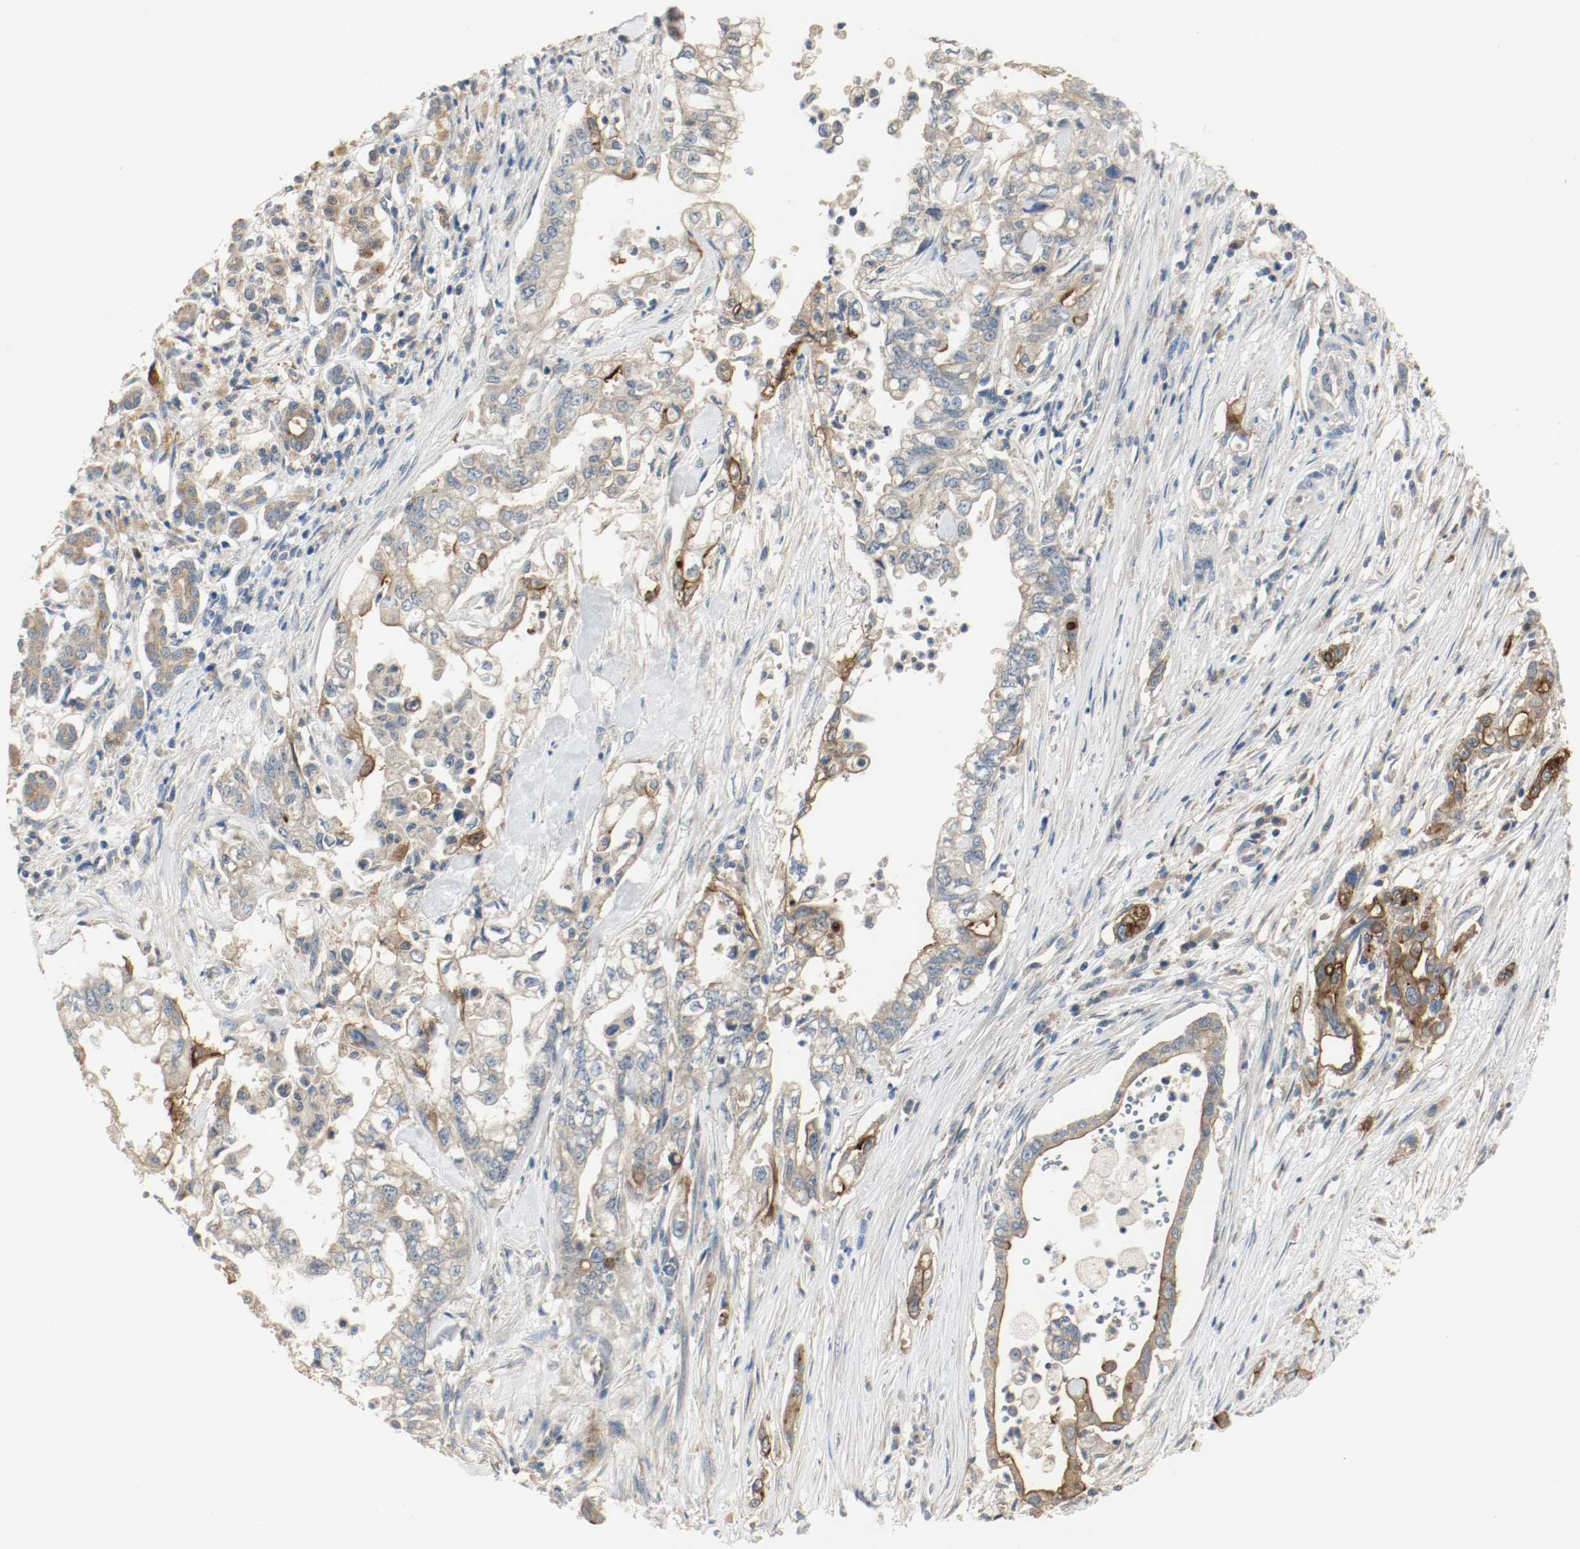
{"staining": {"intensity": "weak", "quantity": ">75%", "location": "cytoplasmic/membranous"}, "tissue": "pancreatic cancer", "cell_type": "Tumor cells", "image_type": "cancer", "snomed": [{"axis": "morphology", "description": "Normal tissue, NOS"}, {"axis": "topography", "description": "Pancreas"}], "caption": "This micrograph reveals IHC staining of pancreatic cancer, with low weak cytoplasmic/membranous expression in about >75% of tumor cells.", "gene": "MELTF", "patient": {"sex": "male", "age": 42}}